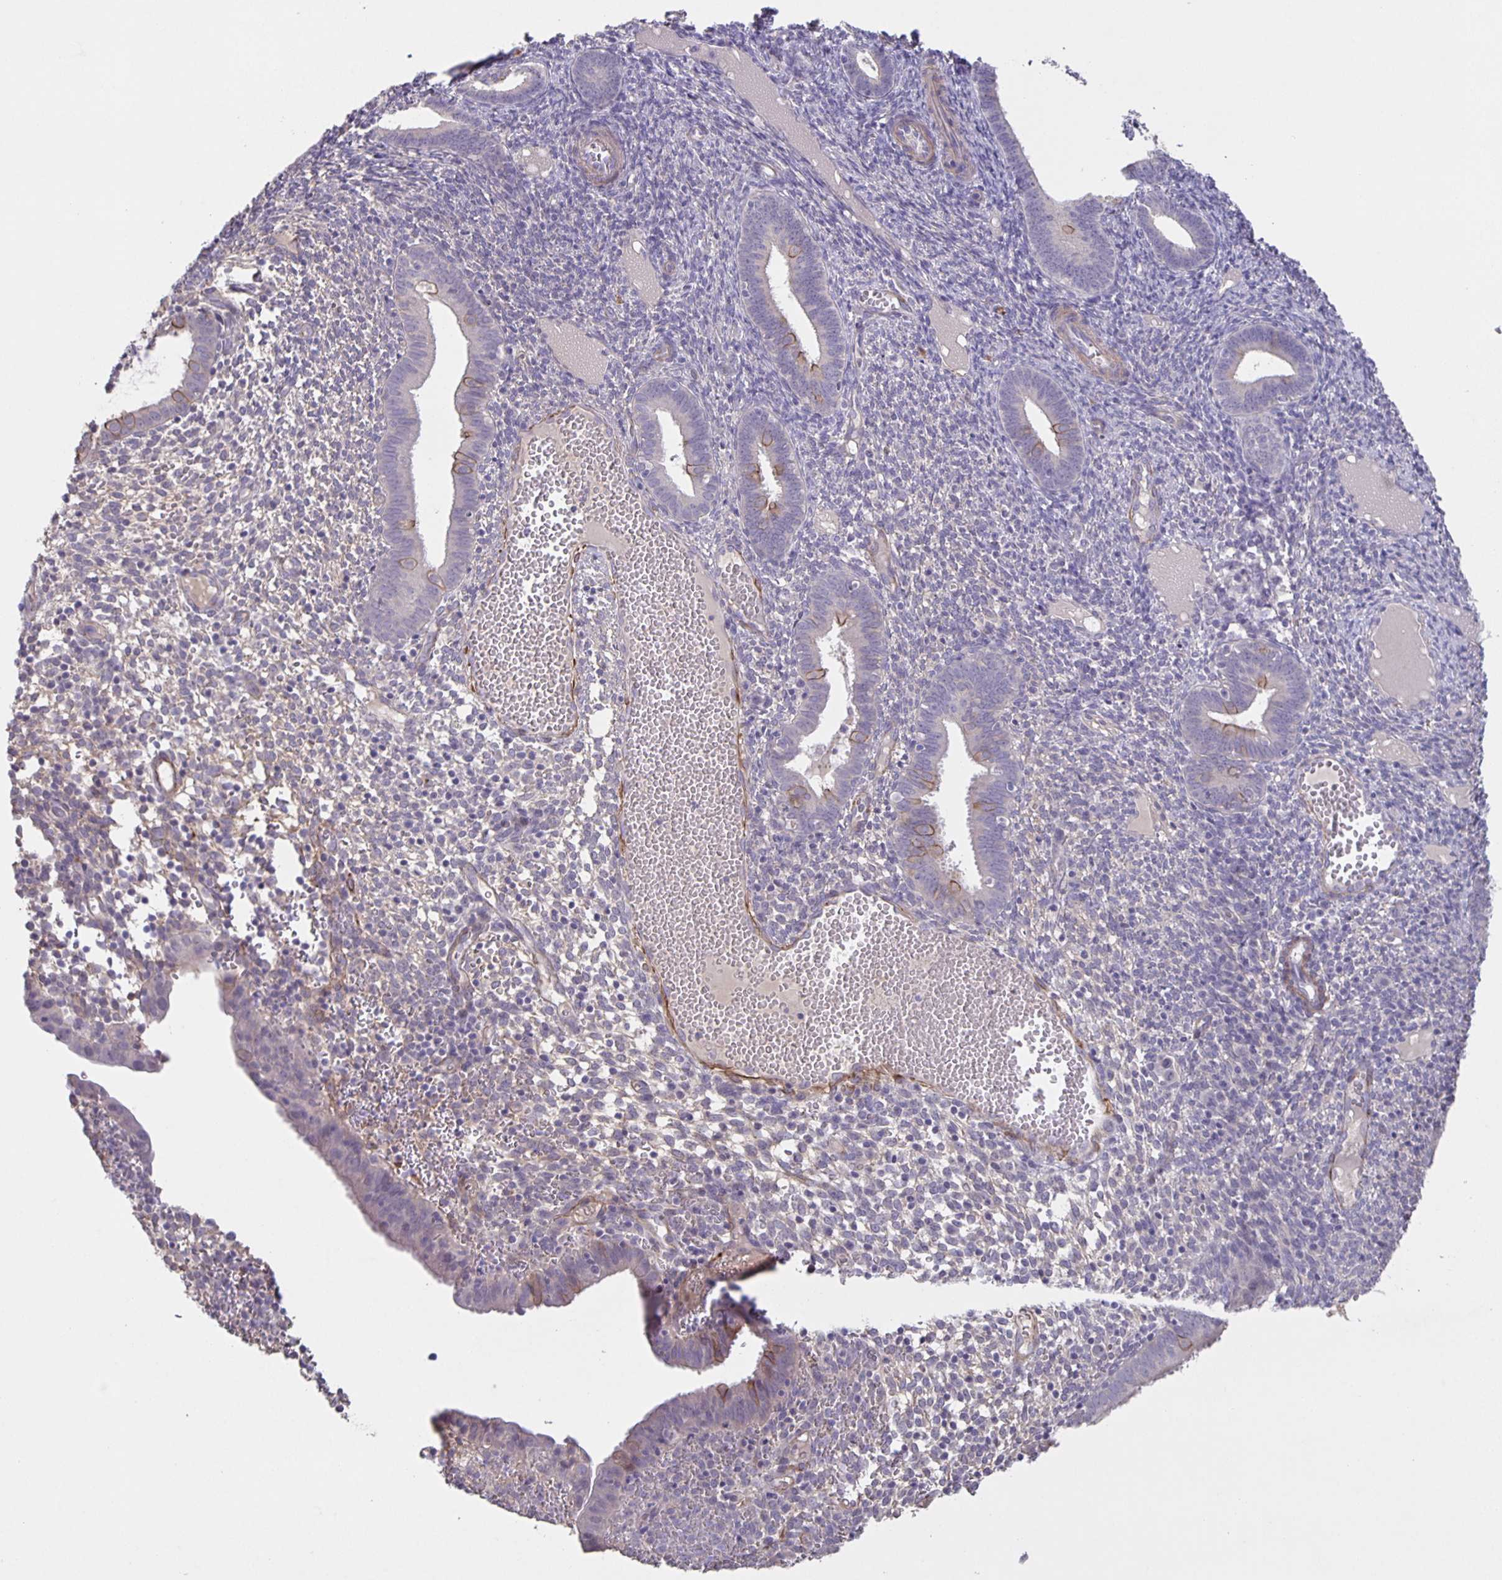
{"staining": {"intensity": "negative", "quantity": "none", "location": "none"}, "tissue": "endometrium", "cell_type": "Cells in endometrial stroma", "image_type": "normal", "snomed": [{"axis": "morphology", "description": "Normal tissue, NOS"}, {"axis": "topography", "description": "Endometrium"}], "caption": "IHC micrograph of normal endometrium stained for a protein (brown), which exhibits no expression in cells in endometrial stroma. (DAB (3,3'-diaminobenzidine) immunohistochemistry with hematoxylin counter stain).", "gene": "SRCIN1", "patient": {"sex": "female", "age": 41}}